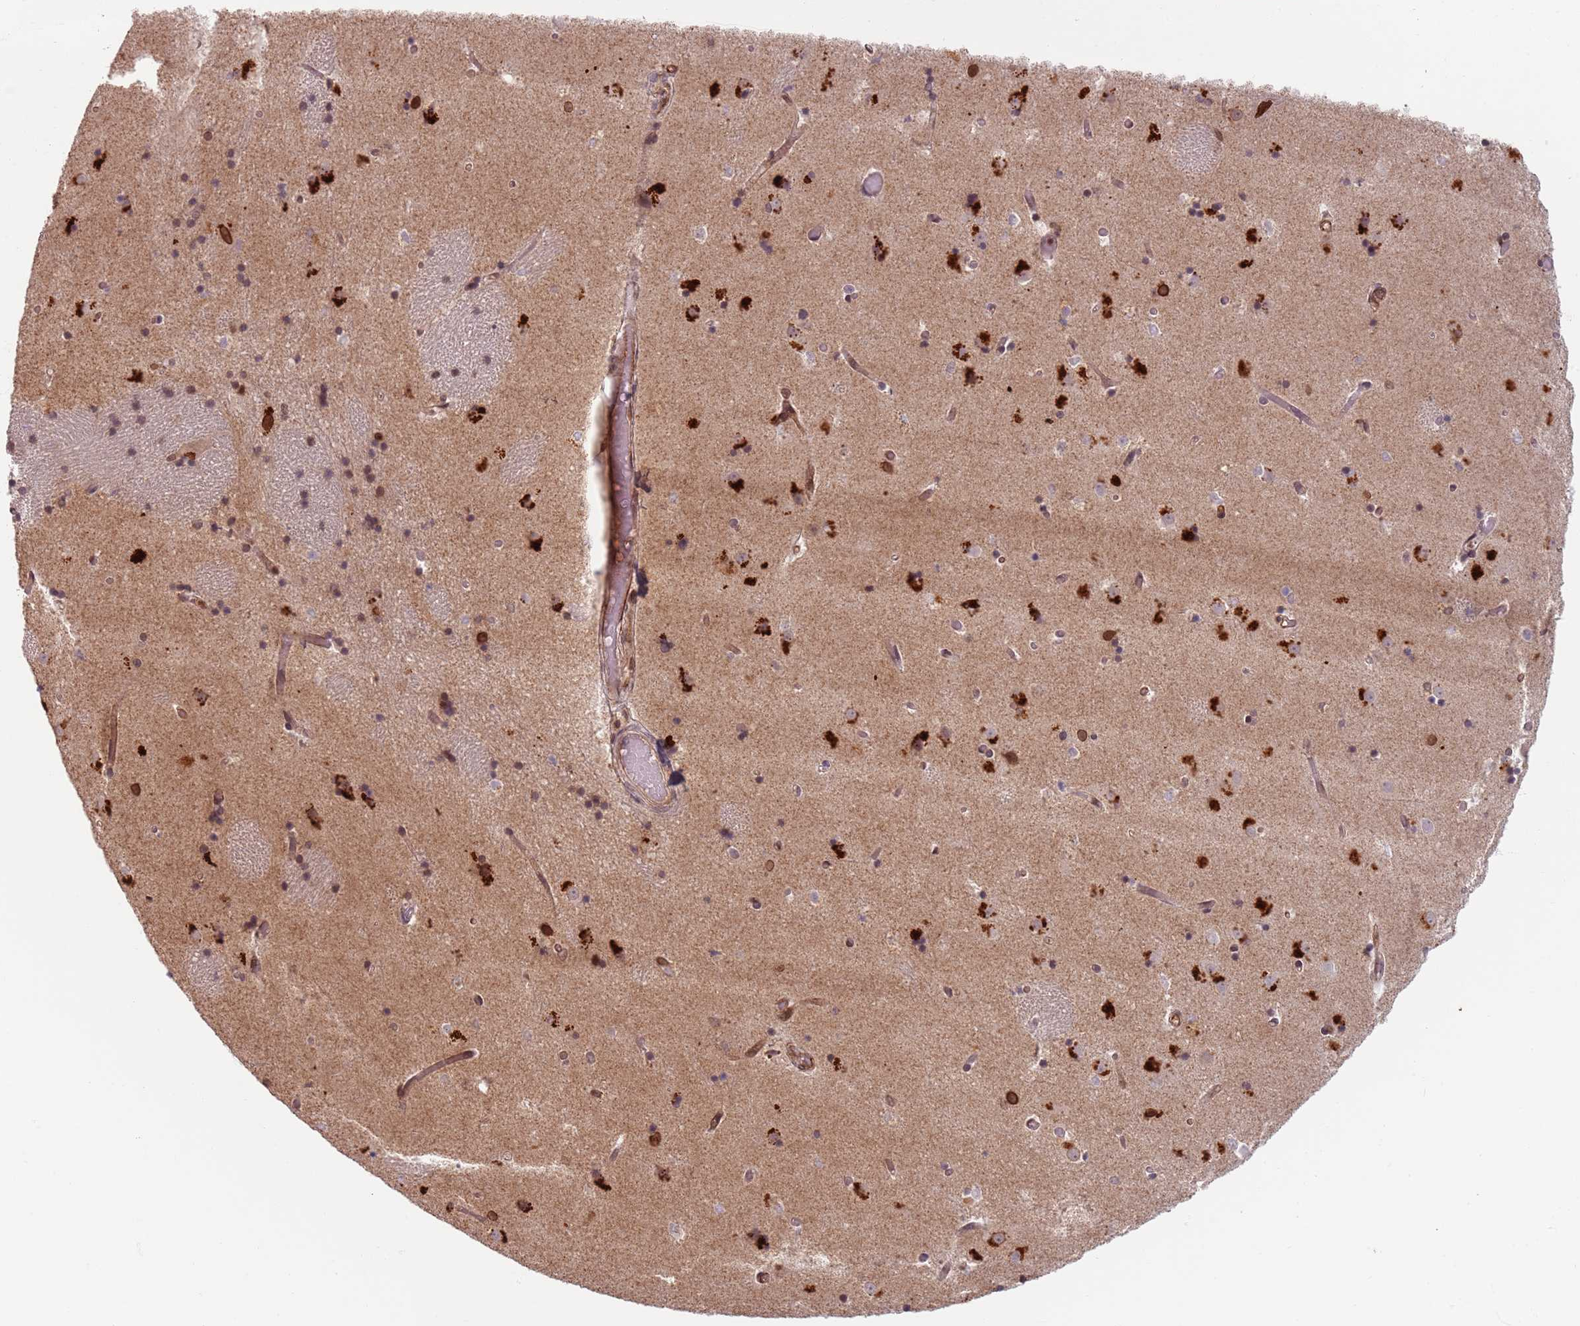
{"staining": {"intensity": "strong", "quantity": "<25%", "location": "cytoplasmic/membranous,nuclear"}, "tissue": "caudate", "cell_type": "Glial cells", "image_type": "normal", "snomed": [{"axis": "morphology", "description": "Normal tissue, NOS"}, {"axis": "topography", "description": "Lateral ventricle wall"}], "caption": "Immunohistochemical staining of unremarkable caudate reveals medium levels of strong cytoplasmic/membranous,nuclear staining in approximately <25% of glial cells. Using DAB (brown) and hematoxylin (blue) stains, captured at high magnification using brightfield microscopy.", "gene": "NUP50", "patient": {"sex": "female", "age": 52}}